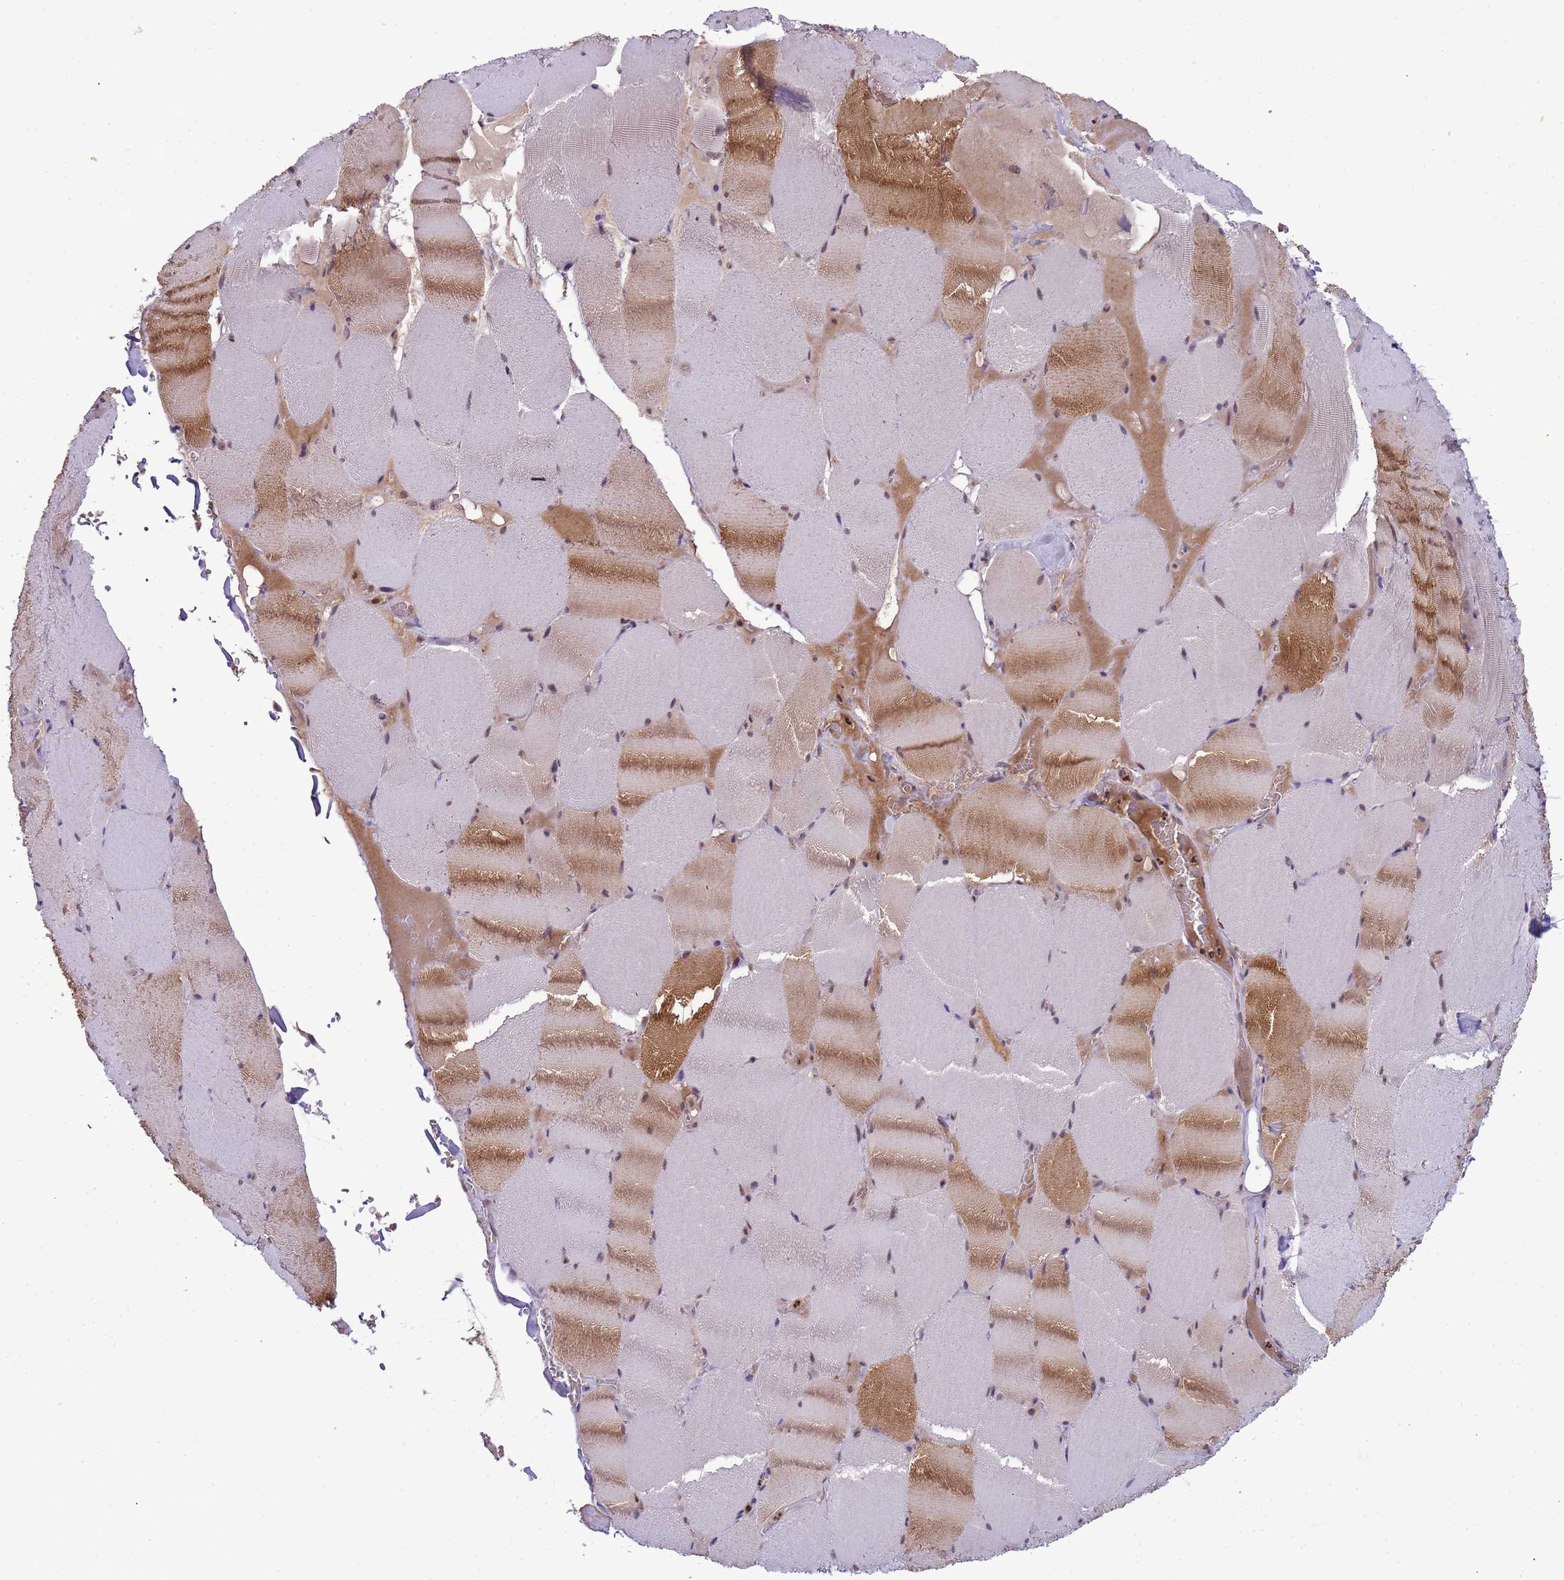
{"staining": {"intensity": "strong", "quantity": "<25%", "location": "cytoplasmic/membranous,nuclear"}, "tissue": "skeletal muscle", "cell_type": "Myocytes", "image_type": "normal", "snomed": [{"axis": "morphology", "description": "Normal tissue, NOS"}, {"axis": "topography", "description": "Skeletal muscle"}, {"axis": "topography", "description": "Head-Neck"}], "caption": "A micrograph of skeletal muscle stained for a protein demonstrates strong cytoplasmic/membranous,nuclear brown staining in myocytes. The staining was performed using DAB to visualize the protein expression in brown, while the nuclei were stained in blue with hematoxylin (Magnification: 20x).", "gene": "CD53", "patient": {"sex": "male", "age": 66}}